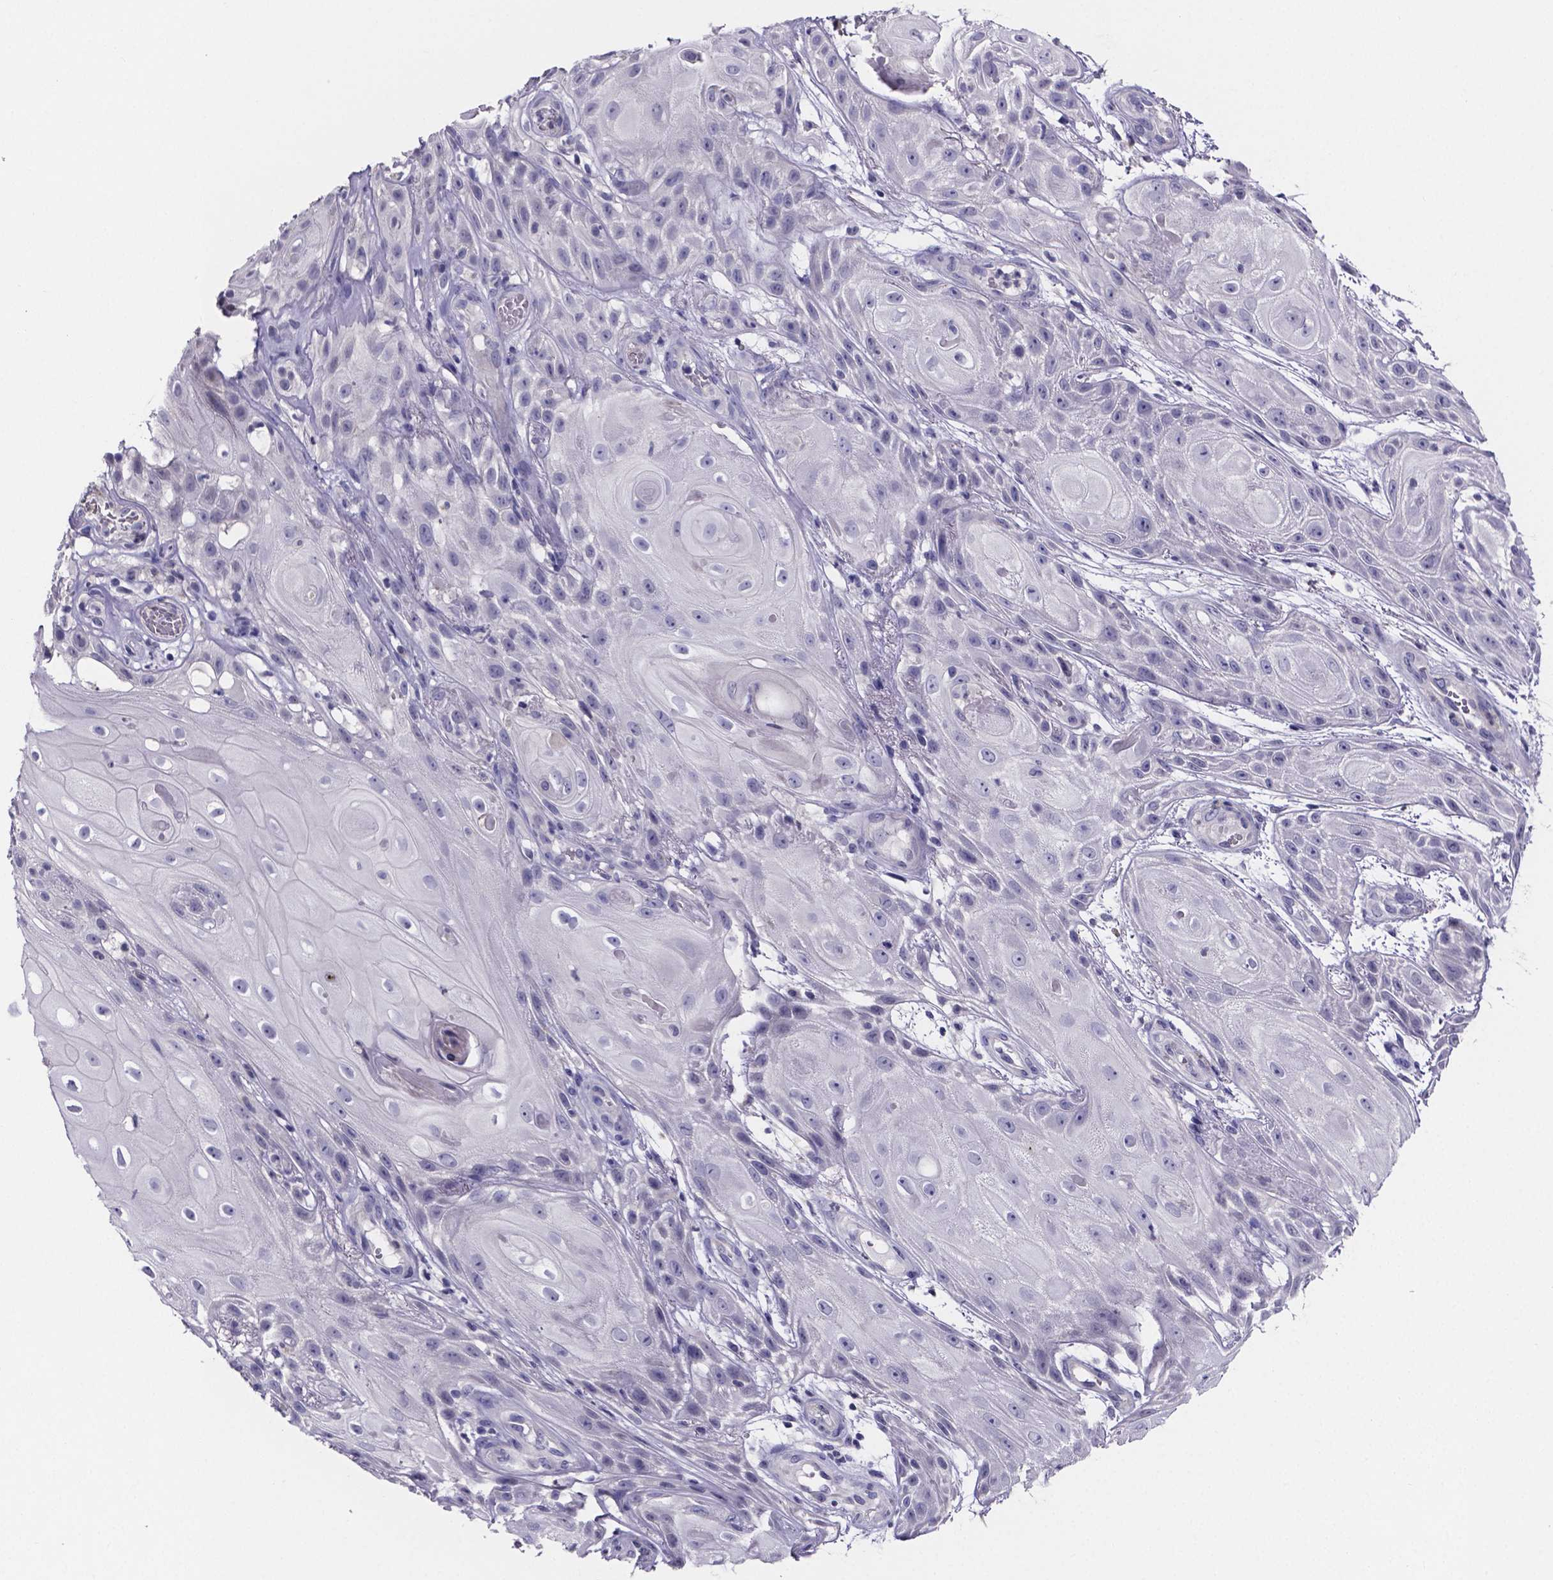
{"staining": {"intensity": "negative", "quantity": "none", "location": "none"}, "tissue": "skin cancer", "cell_type": "Tumor cells", "image_type": "cancer", "snomed": [{"axis": "morphology", "description": "Squamous cell carcinoma, NOS"}, {"axis": "topography", "description": "Skin"}], "caption": "A micrograph of human skin squamous cell carcinoma is negative for staining in tumor cells. Nuclei are stained in blue.", "gene": "IZUMO1", "patient": {"sex": "male", "age": 62}}